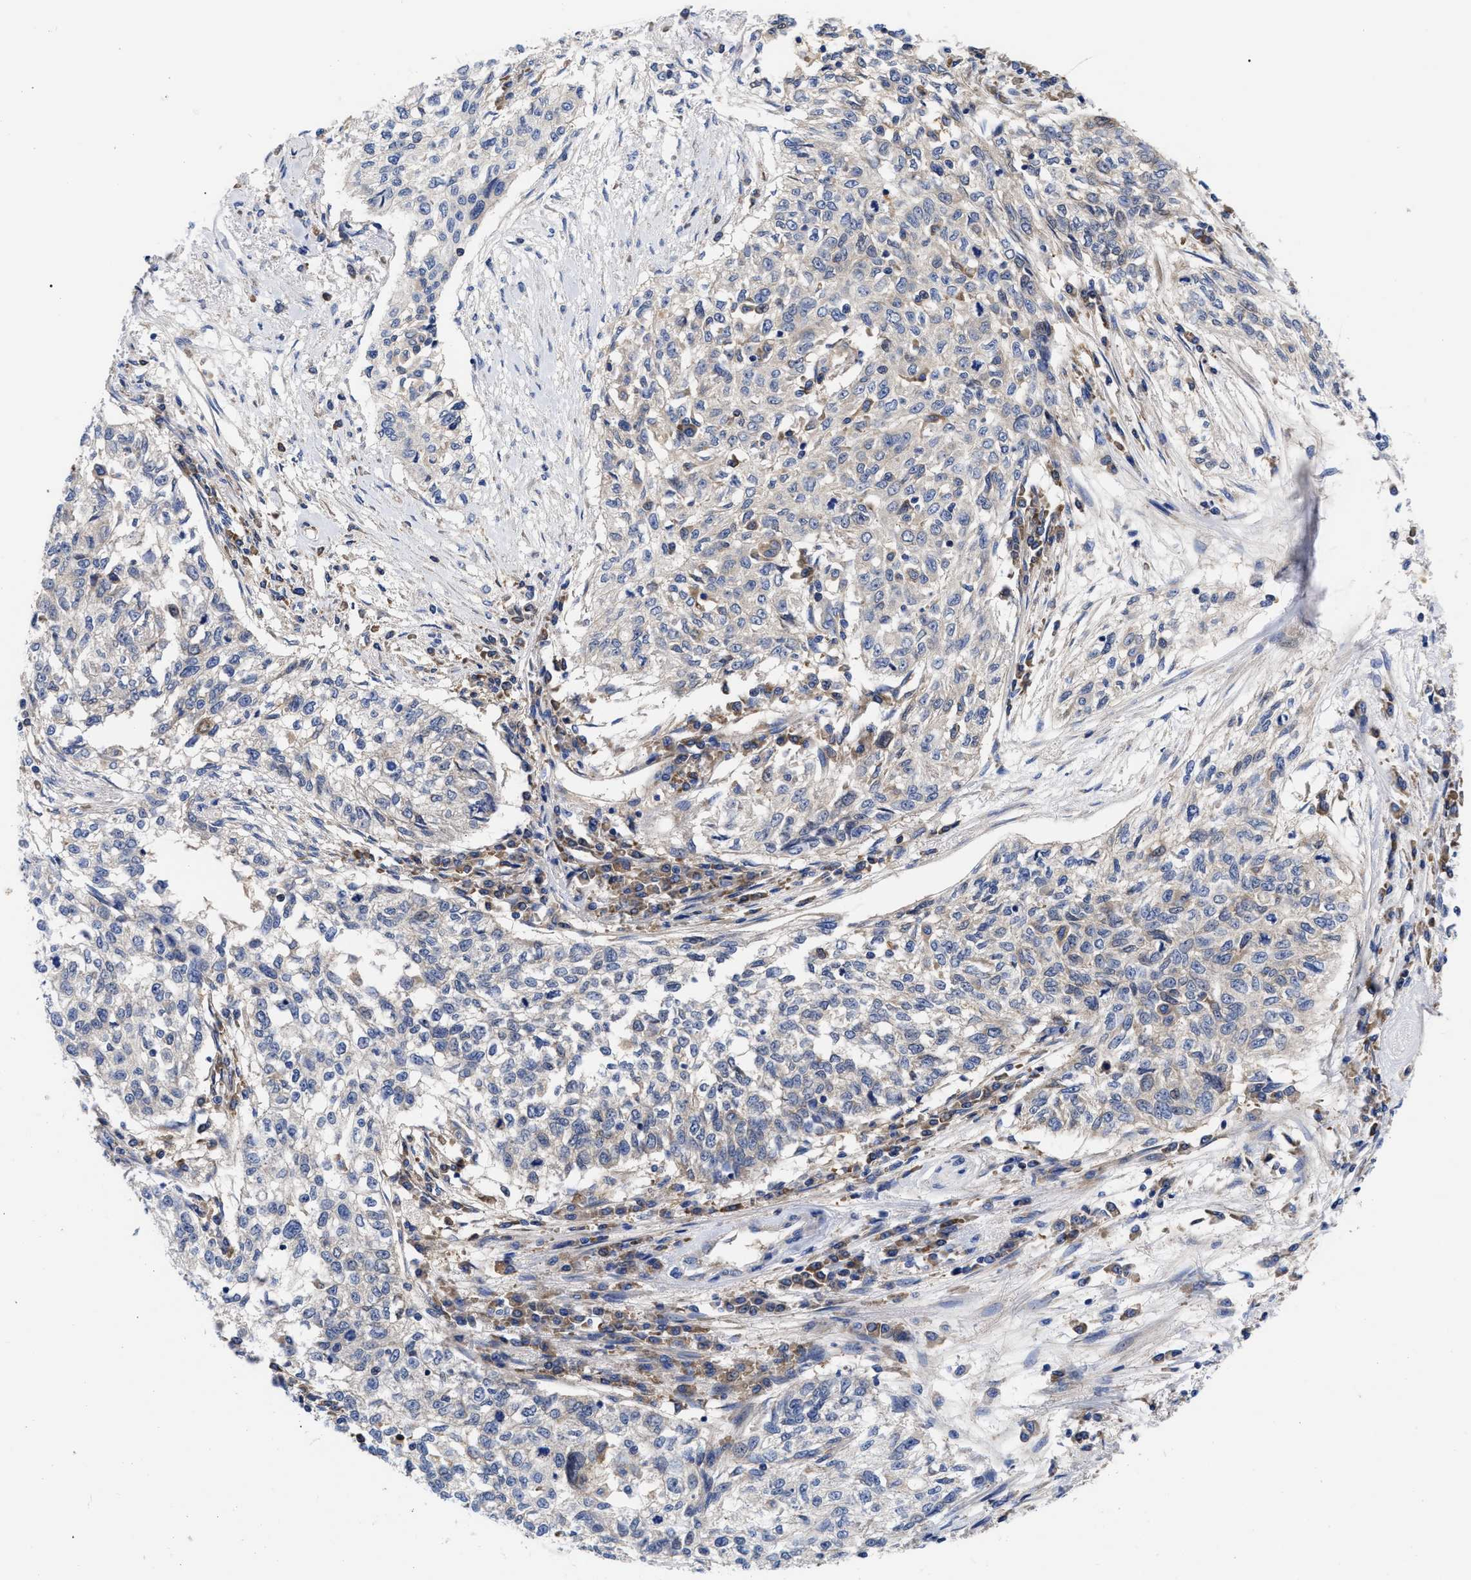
{"staining": {"intensity": "weak", "quantity": "<25%", "location": "cytoplasmic/membranous"}, "tissue": "cervical cancer", "cell_type": "Tumor cells", "image_type": "cancer", "snomed": [{"axis": "morphology", "description": "Squamous cell carcinoma, NOS"}, {"axis": "topography", "description": "Cervix"}], "caption": "This is an immunohistochemistry (IHC) image of human cervical cancer (squamous cell carcinoma). There is no expression in tumor cells.", "gene": "RBKS", "patient": {"sex": "female", "age": 57}}